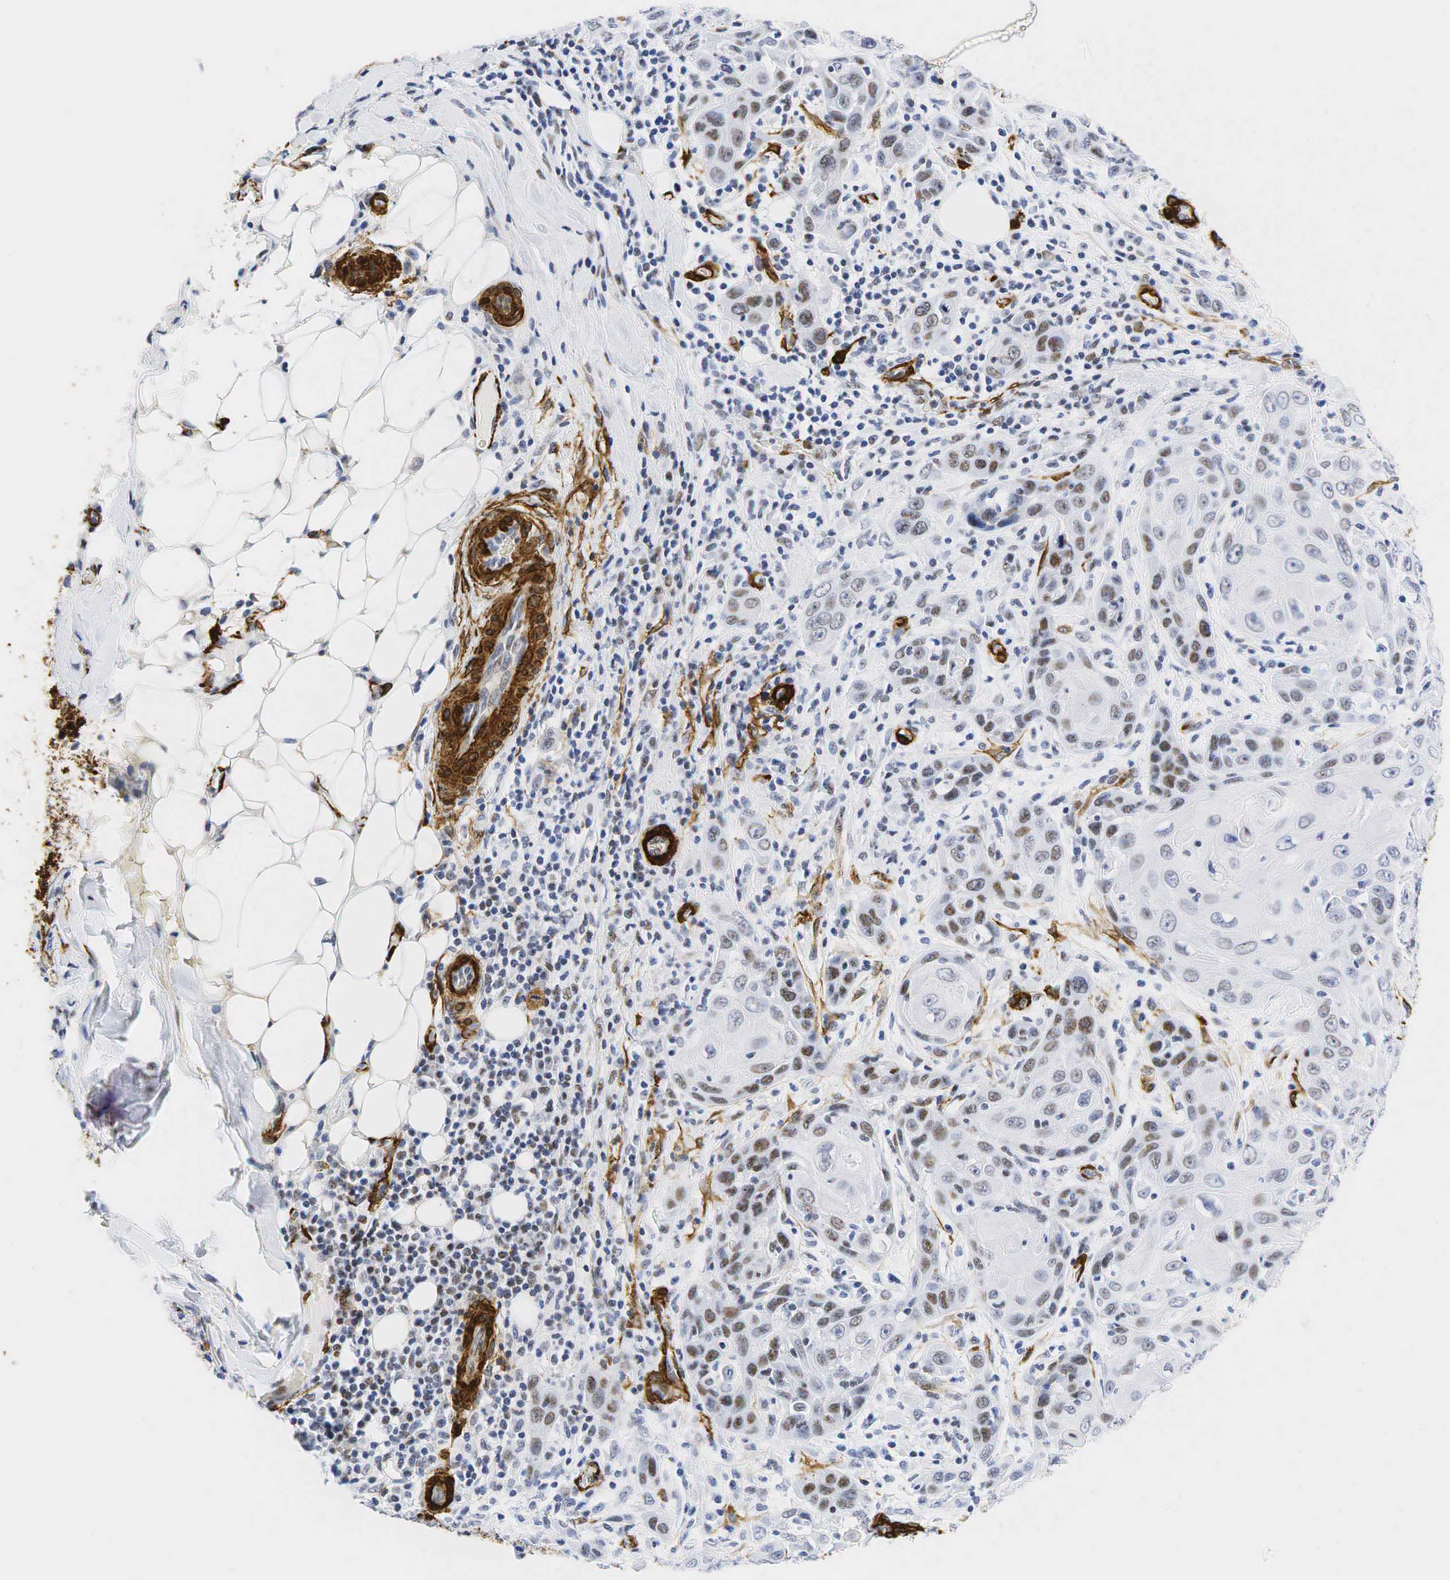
{"staining": {"intensity": "moderate", "quantity": "<25%", "location": "nuclear"}, "tissue": "skin cancer", "cell_type": "Tumor cells", "image_type": "cancer", "snomed": [{"axis": "morphology", "description": "Squamous cell carcinoma, NOS"}, {"axis": "topography", "description": "Skin"}], "caption": "Immunohistochemistry staining of skin cancer, which demonstrates low levels of moderate nuclear staining in about <25% of tumor cells indicating moderate nuclear protein staining. The staining was performed using DAB (3,3'-diaminobenzidine) (brown) for protein detection and nuclei were counterstained in hematoxylin (blue).", "gene": "ACTA2", "patient": {"sex": "male", "age": 84}}